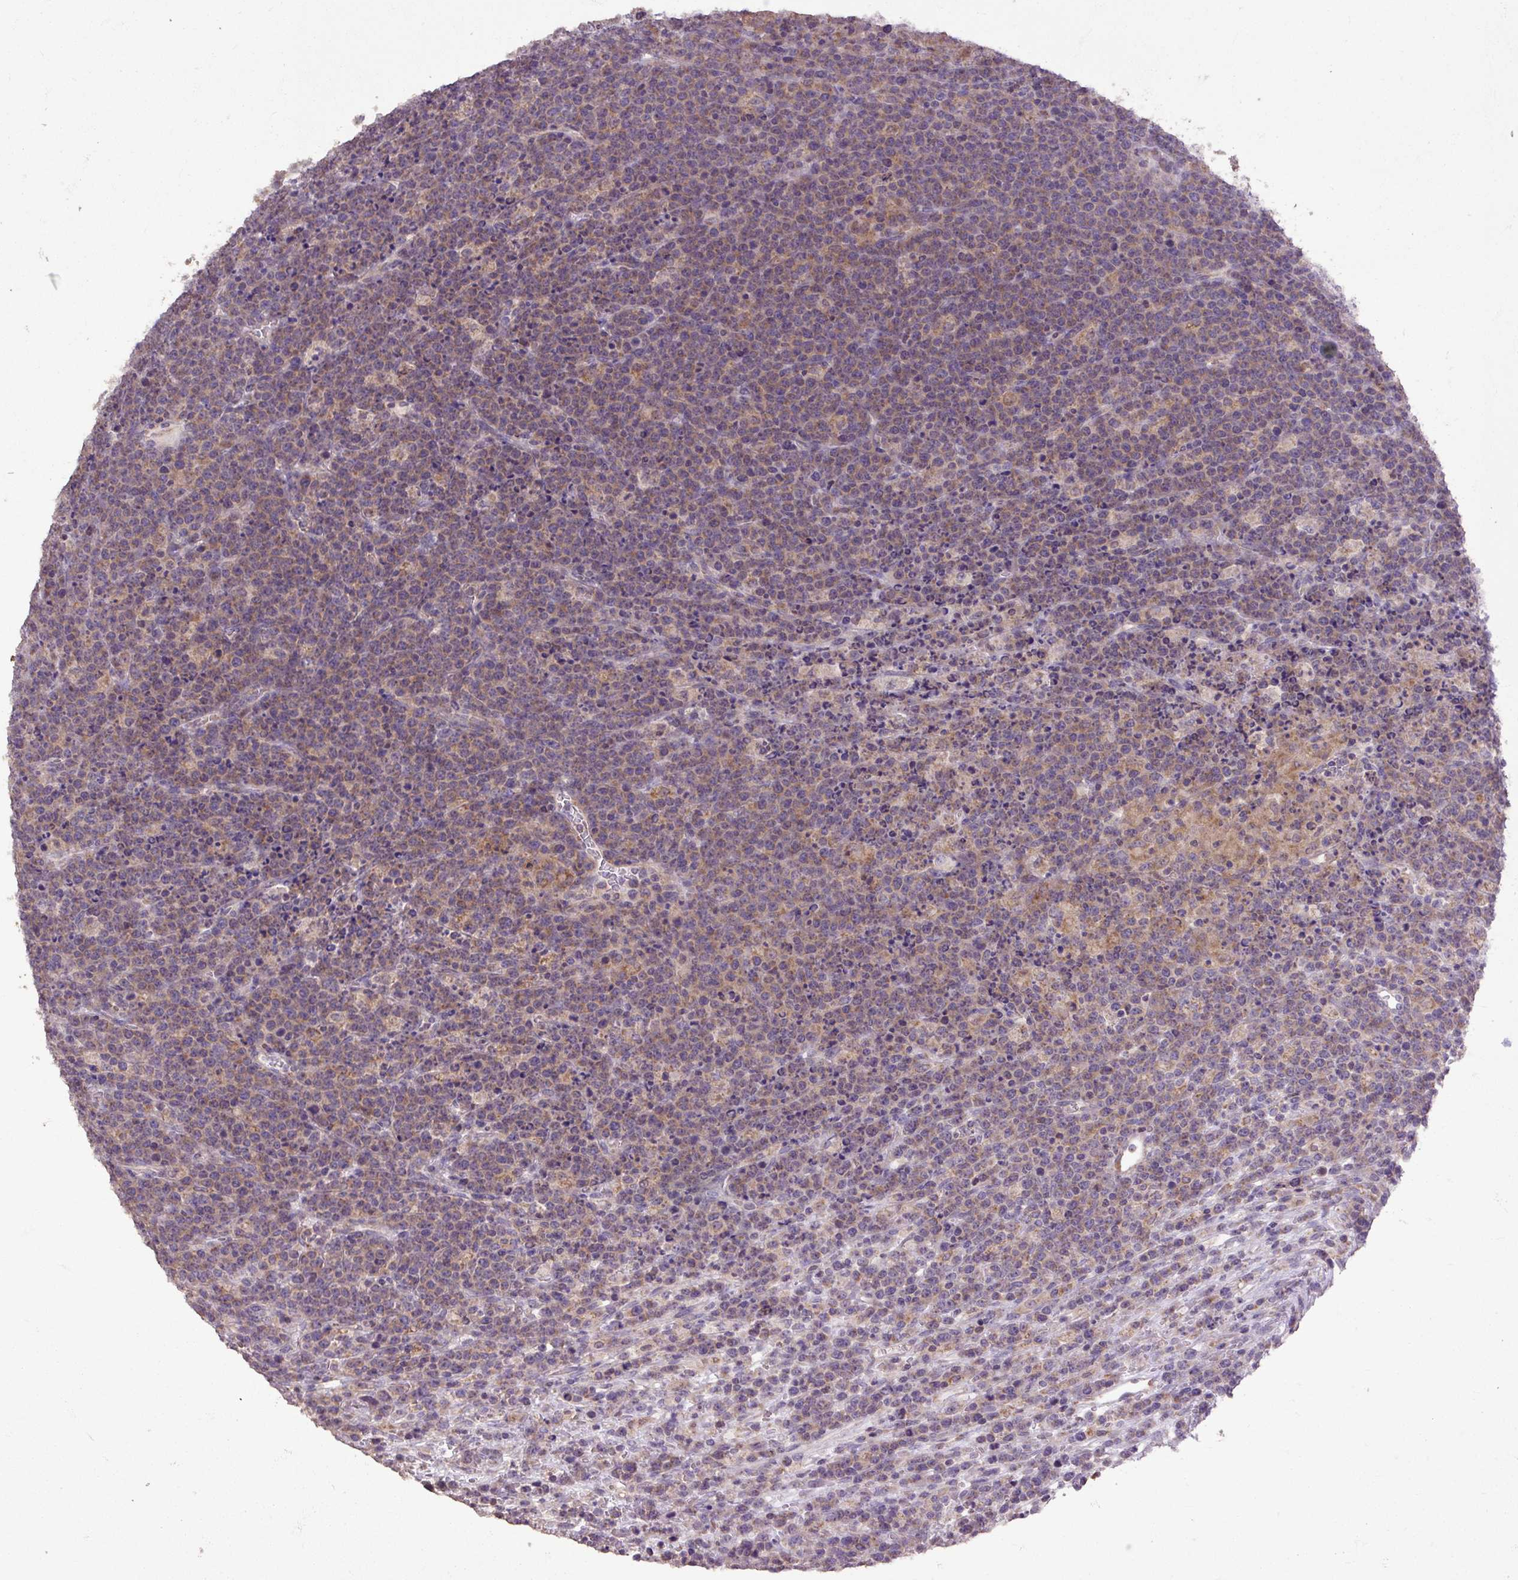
{"staining": {"intensity": "weak", "quantity": "25%-75%", "location": "cytoplasmic/membranous"}, "tissue": "lymphoma", "cell_type": "Tumor cells", "image_type": "cancer", "snomed": [{"axis": "morphology", "description": "Malignant lymphoma, non-Hodgkin's type, High grade"}, {"axis": "topography", "description": "Ovary"}], "caption": "Weak cytoplasmic/membranous staining is seen in about 25%-75% of tumor cells in high-grade malignant lymphoma, non-Hodgkin's type. The protein is shown in brown color, while the nuclei are stained blue.", "gene": "ABR", "patient": {"sex": "female", "age": 56}}